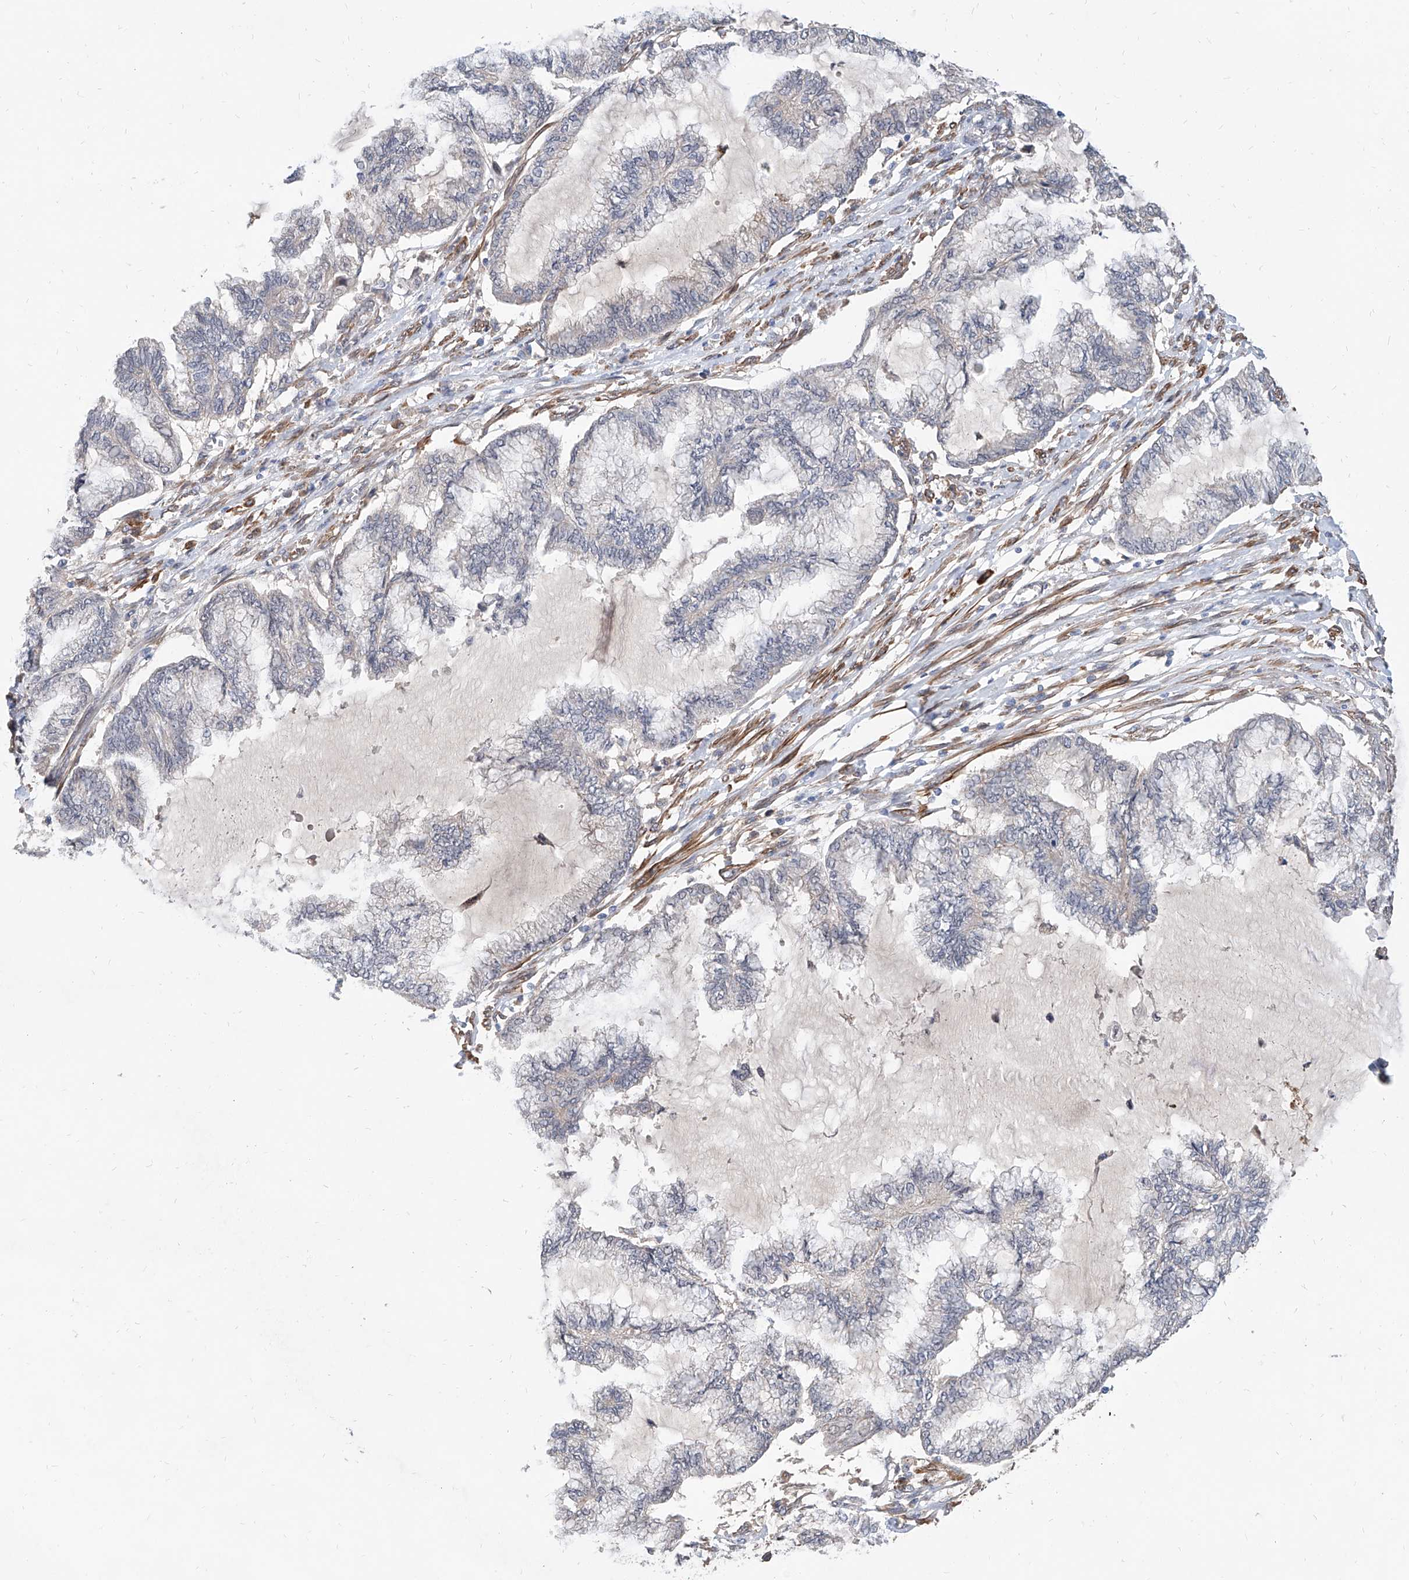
{"staining": {"intensity": "negative", "quantity": "none", "location": "none"}, "tissue": "endometrial cancer", "cell_type": "Tumor cells", "image_type": "cancer", "snomed": [{"axis": "morphology", "description": "Adenocarcinoma, NOS"}, {"axis": "topography", "description": "Endometrium"}], "caption": "Human endometrial cancer stained for a protein using immunohistochemistry (IHC) displays no staining in tumor cells.", "gene": "MAGEE2", "patient": {"sex": "female", "age": 86}}